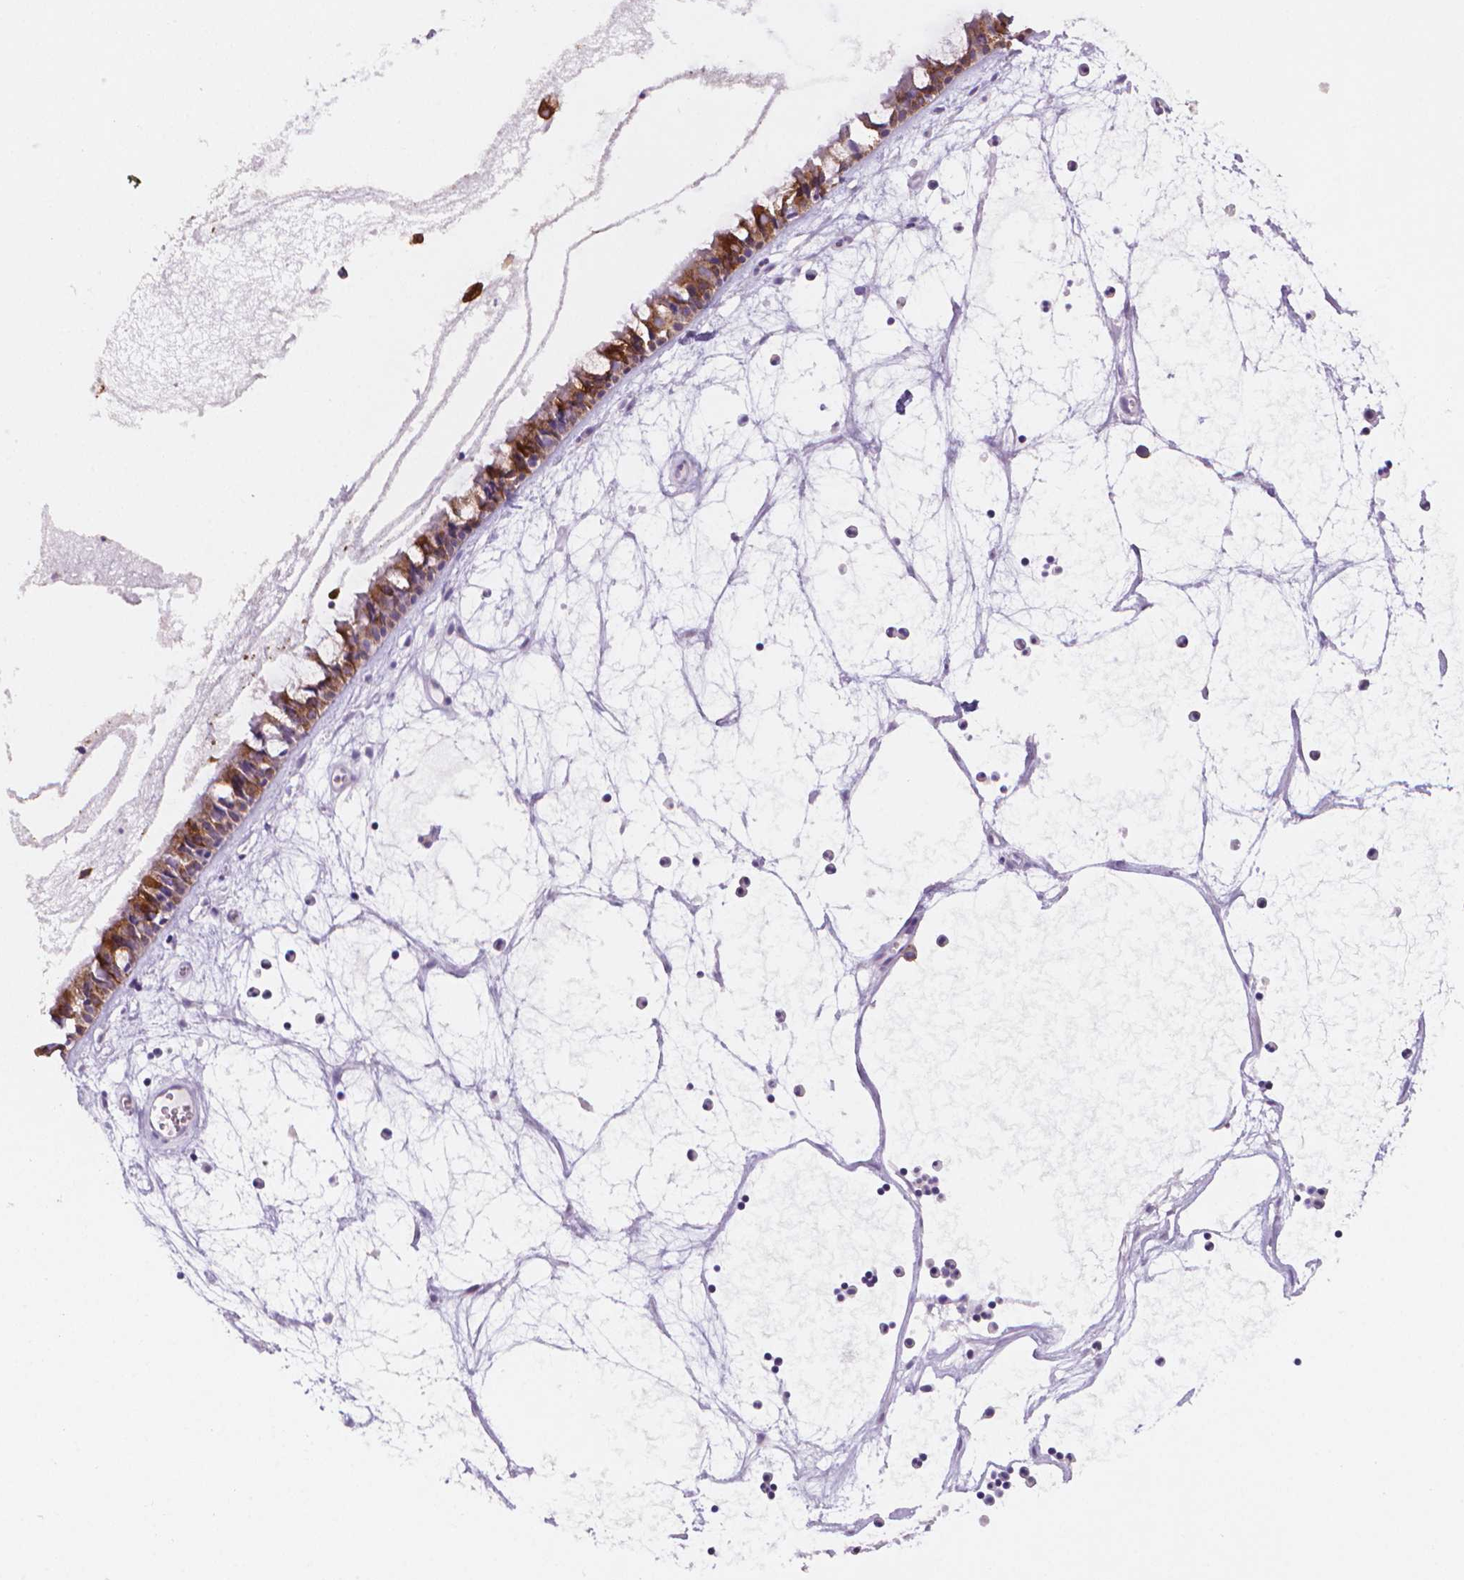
{"staining": {"intensity": "strong", "quantity": ">75%", "location": "cytoplasmic/membranous"}, "tissue": "nasopharynx", "cell_type": "Respiratory epithelial cells", "image_type": "normal", "snomed": [{"axis": "morphology", "description": "Normal tissue, NOS"}, {"axis": "topography", "description": "Nasopharynx"}], "caption": "This histopathology image exhibits immunohistochemistry (IHC) staining of normal nasopharynx, with high strong cytoplasmic/membranous expression in about >75% of respiratory epithelial cells.", "gene": "MUC1", "patient": {"sex": "male", "age": 31}}